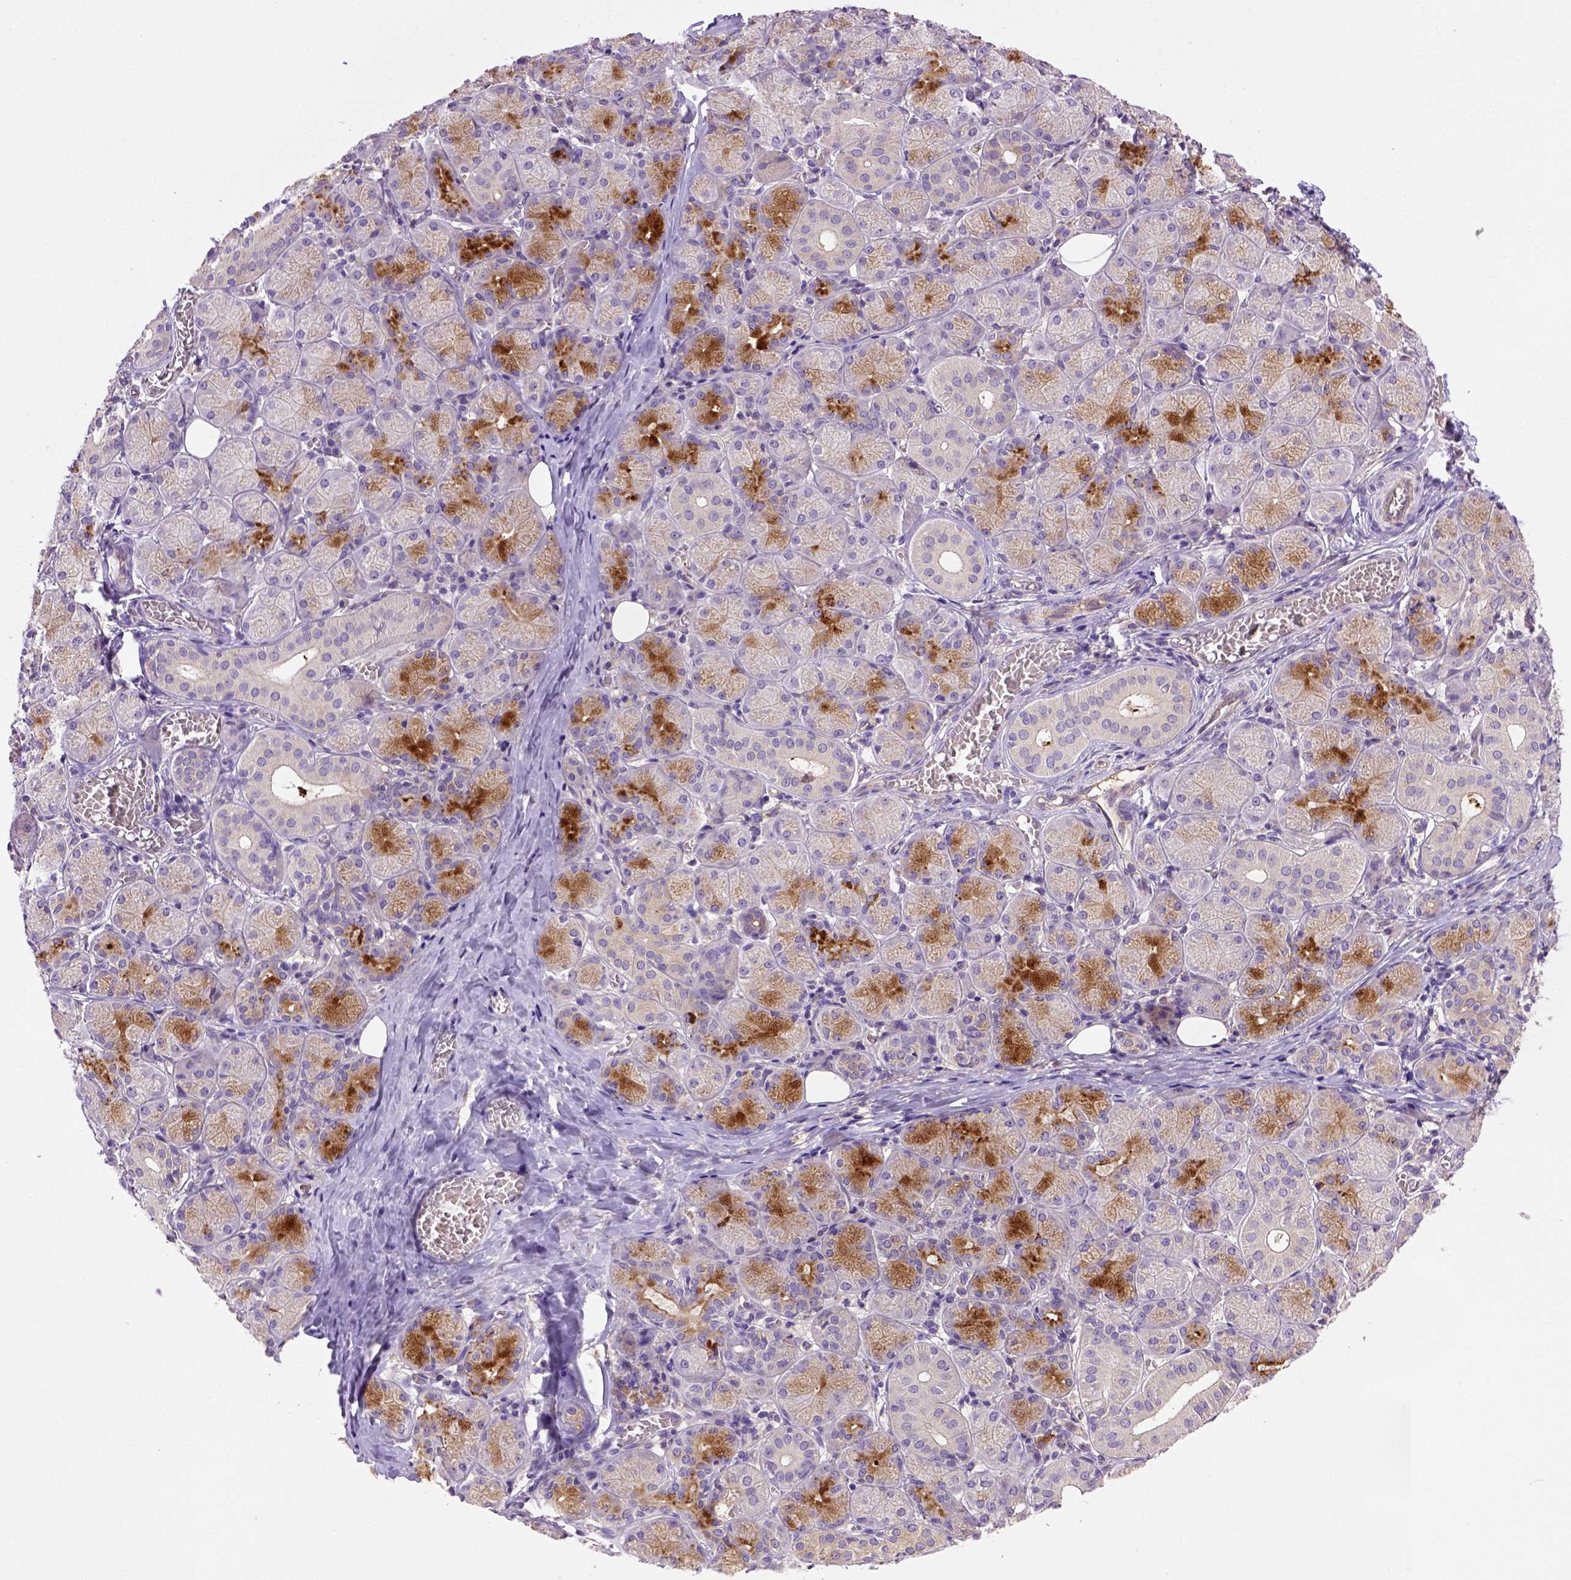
{"staining": {"intensity": "strong", "quantity": "25%-75%", "location": "cytoplasmic/membranous"}, "tissue": "salivary gland", "cell_type": "Glandular cells", "image_type": "normal", "snomed": [{"axis": "morphology", "description": "Normal tissue, NOS"}, {"axis": "topography", "description": "Salivary gland"}, {"axis": "topography", "description": "Peripheral nerve tissue"}], "caption": "This histopathology image reveals immunohistochemistry staining of unremarkable human salivary gland, with high strong cytoplasmic/membranous staining in about 25%-75% of glandular cells.", "gene": "DEPDC1B", "patient": {"sex": "female", "age": 24}}